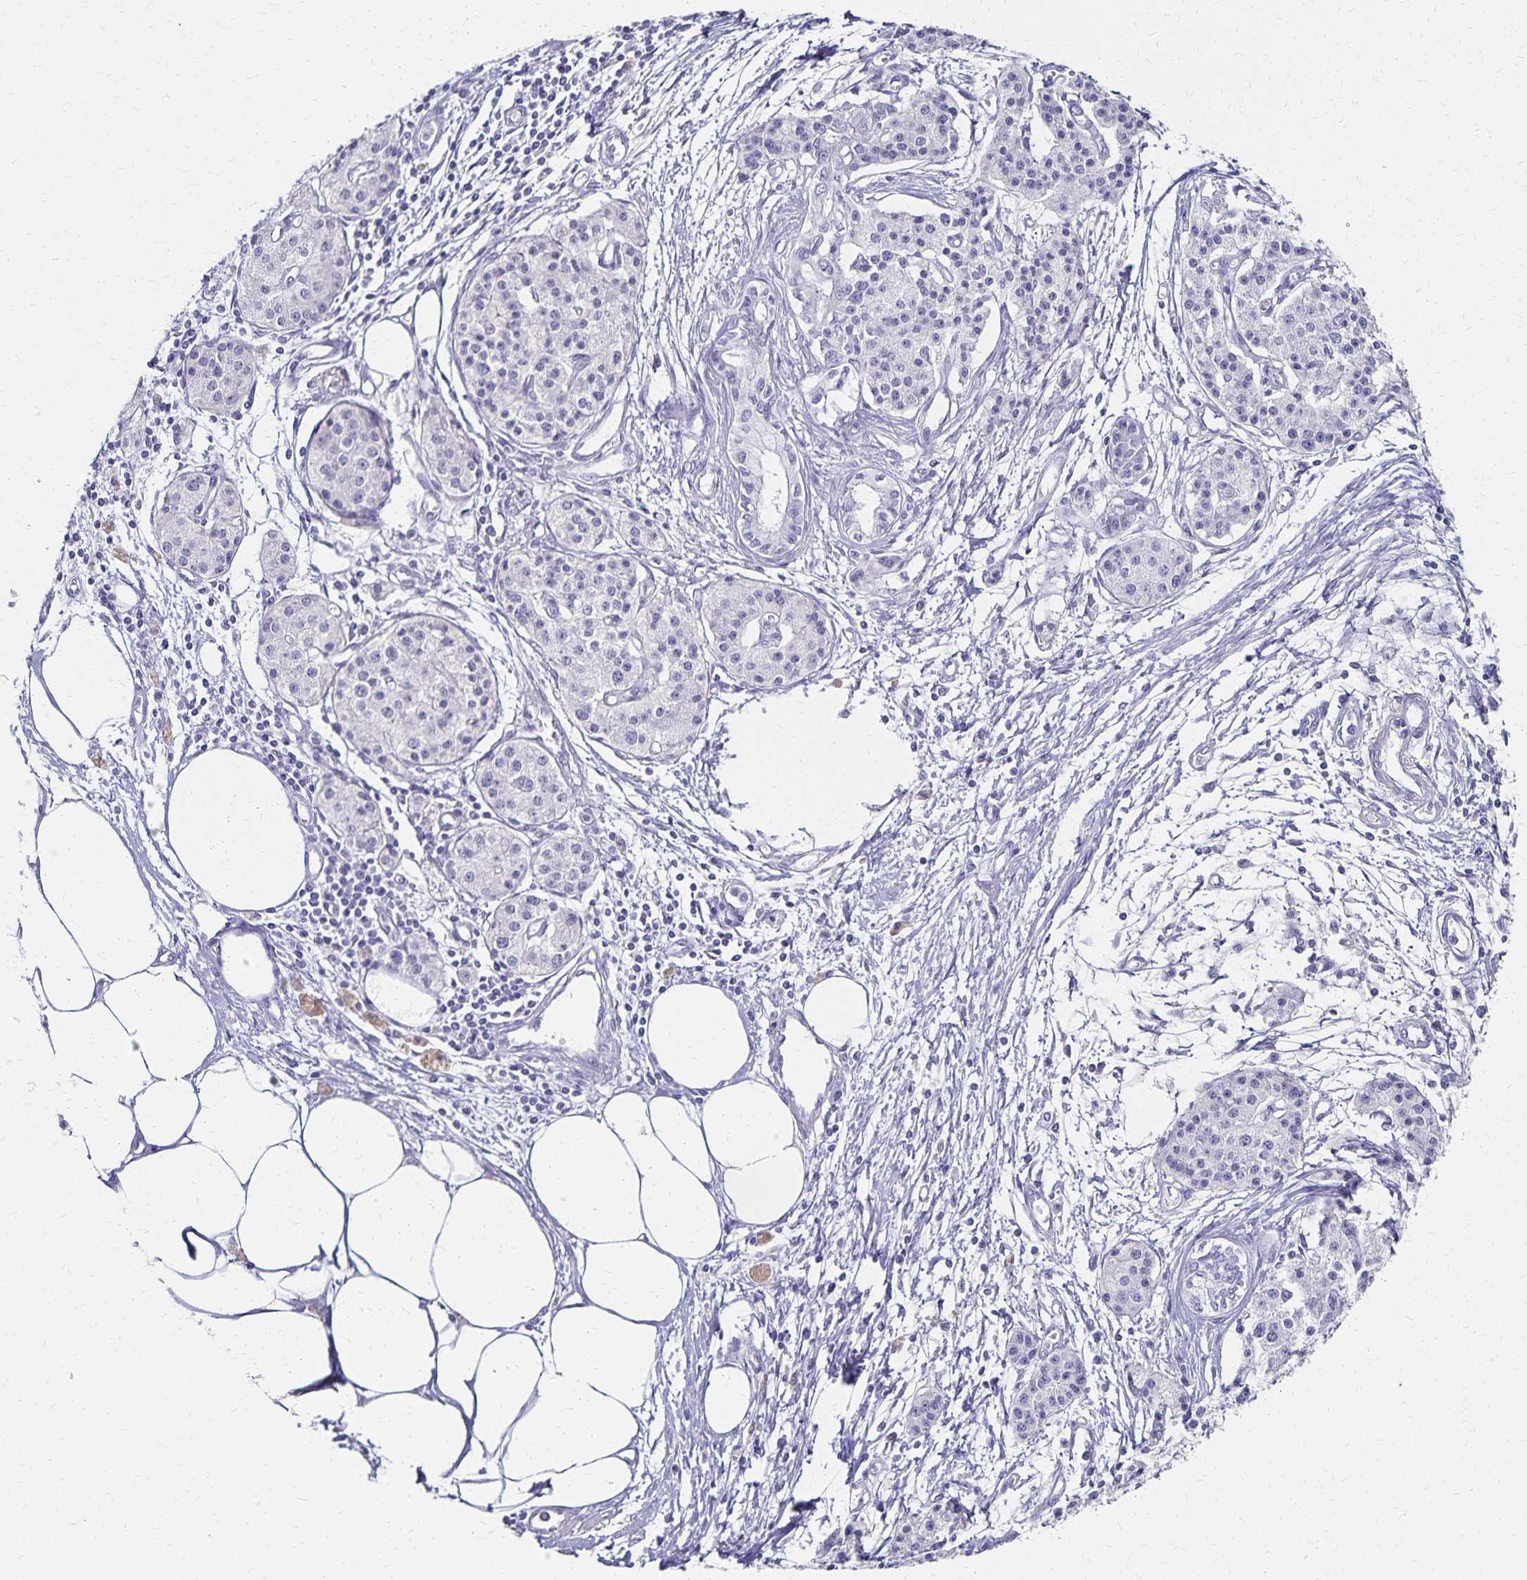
{"staining": {"intensity": "negative", "quantity": "none", "location": "none"}, "tissue": "pancreatic cancer", "cell_type": "Tumor cells", "image_type": "cancer", "snomed": [{"axis": "morphology", "description": "Adenocarcinoma, NOS"}, {"axis": "topography", "description": "Pancreas"}], "caption": "The photomicrograph exhibits no staining of tumor cells in pancreatic cancer (adenocarcinoma).", "gene": "GIP", "patient": {"sex": "female", "age": 47}}